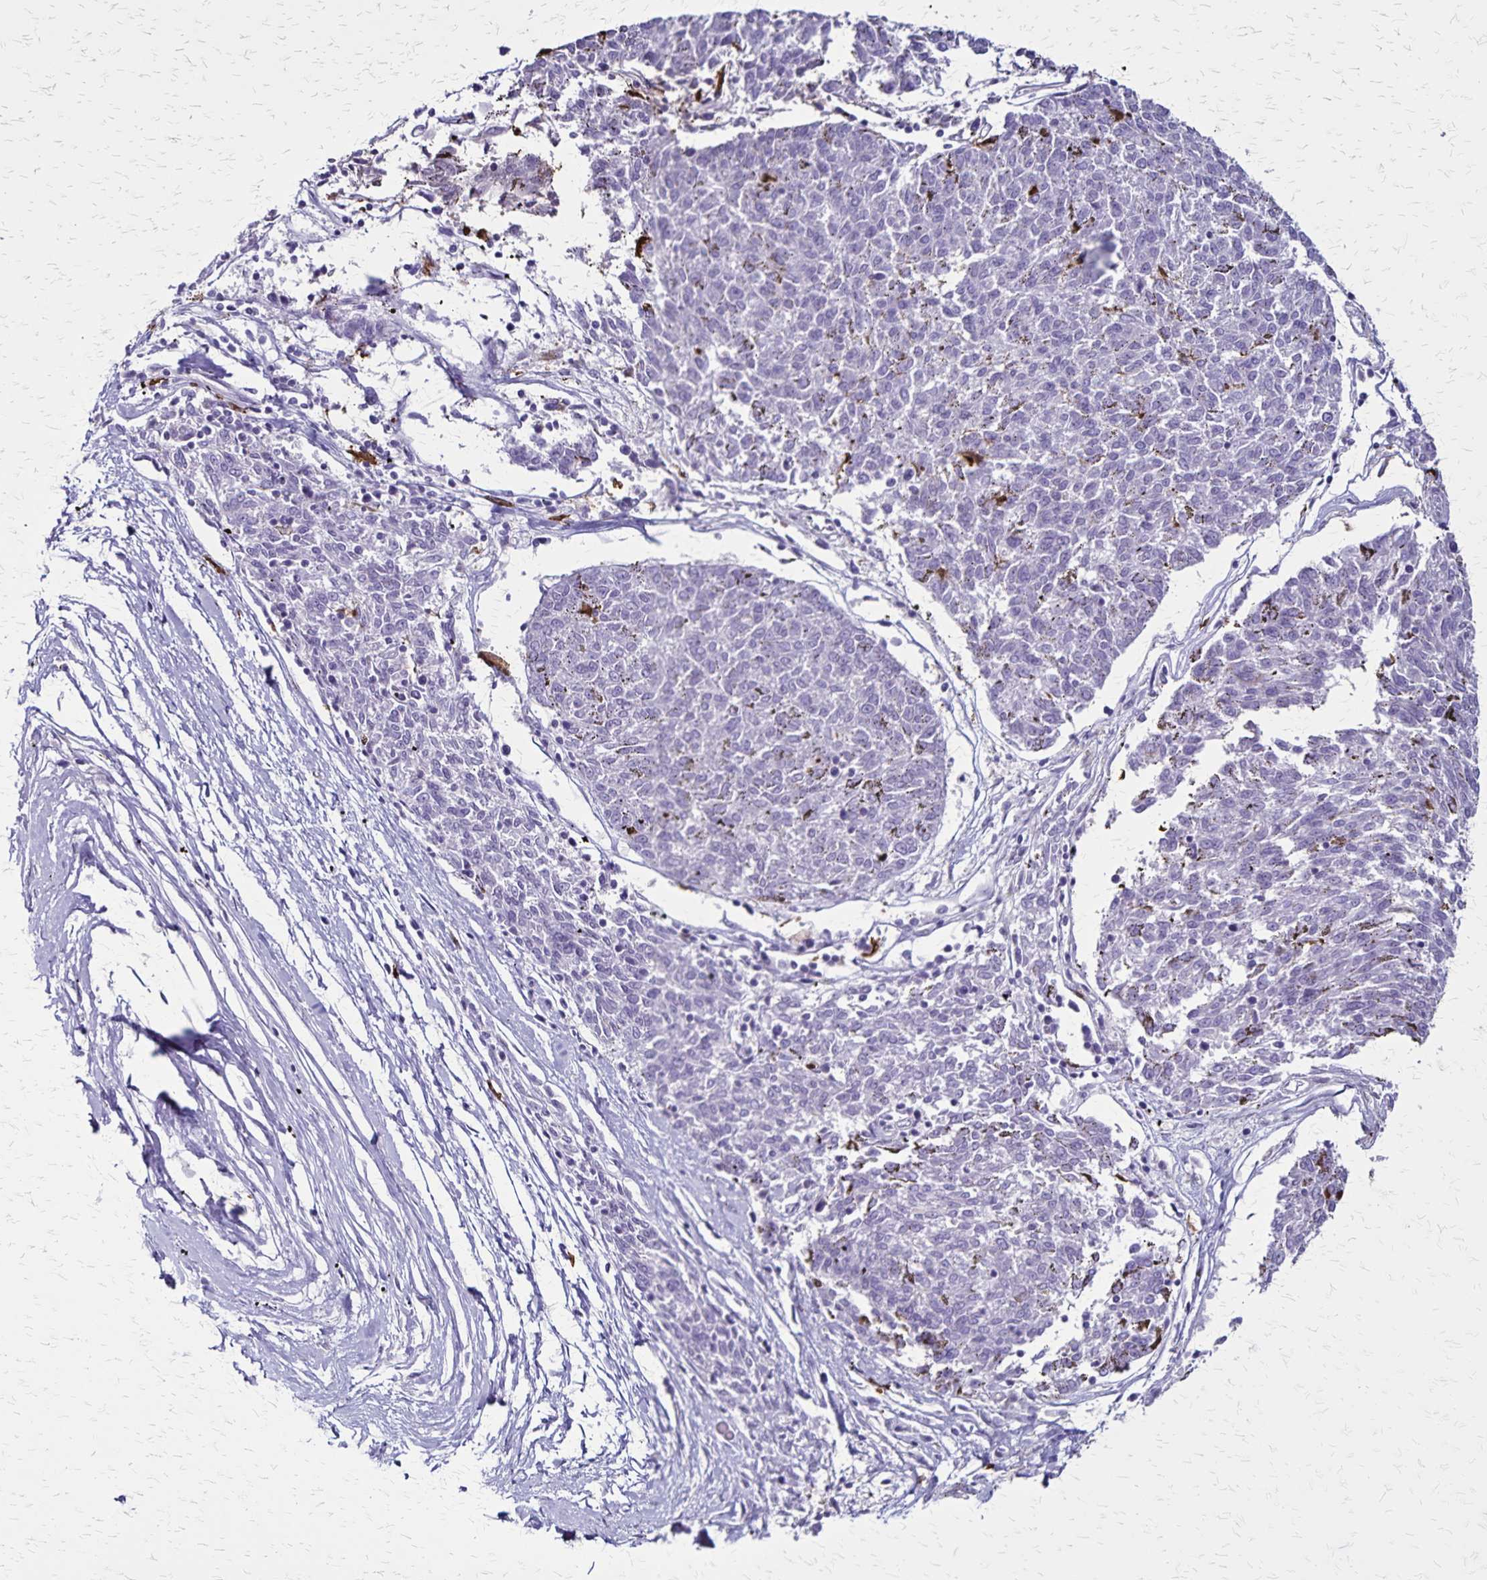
{"staining": {"intensity": "negative", "quantity": "none", "location": "none"}, "tissue": "melanoma", "cell_type": "Tumor cells", "image_type": "cancer", "snomed": [{"axis": "morphology", "description": "Malignant melanoma, NOS"}, {"axis": "topography", "description": "Skin"}], "caption": "Malignant melanoma was stained to show a protein in brown. There is no significant staining in tumor cells.", "gene": "ULBP3", "patient": {"sex": "female", "age": 72}}